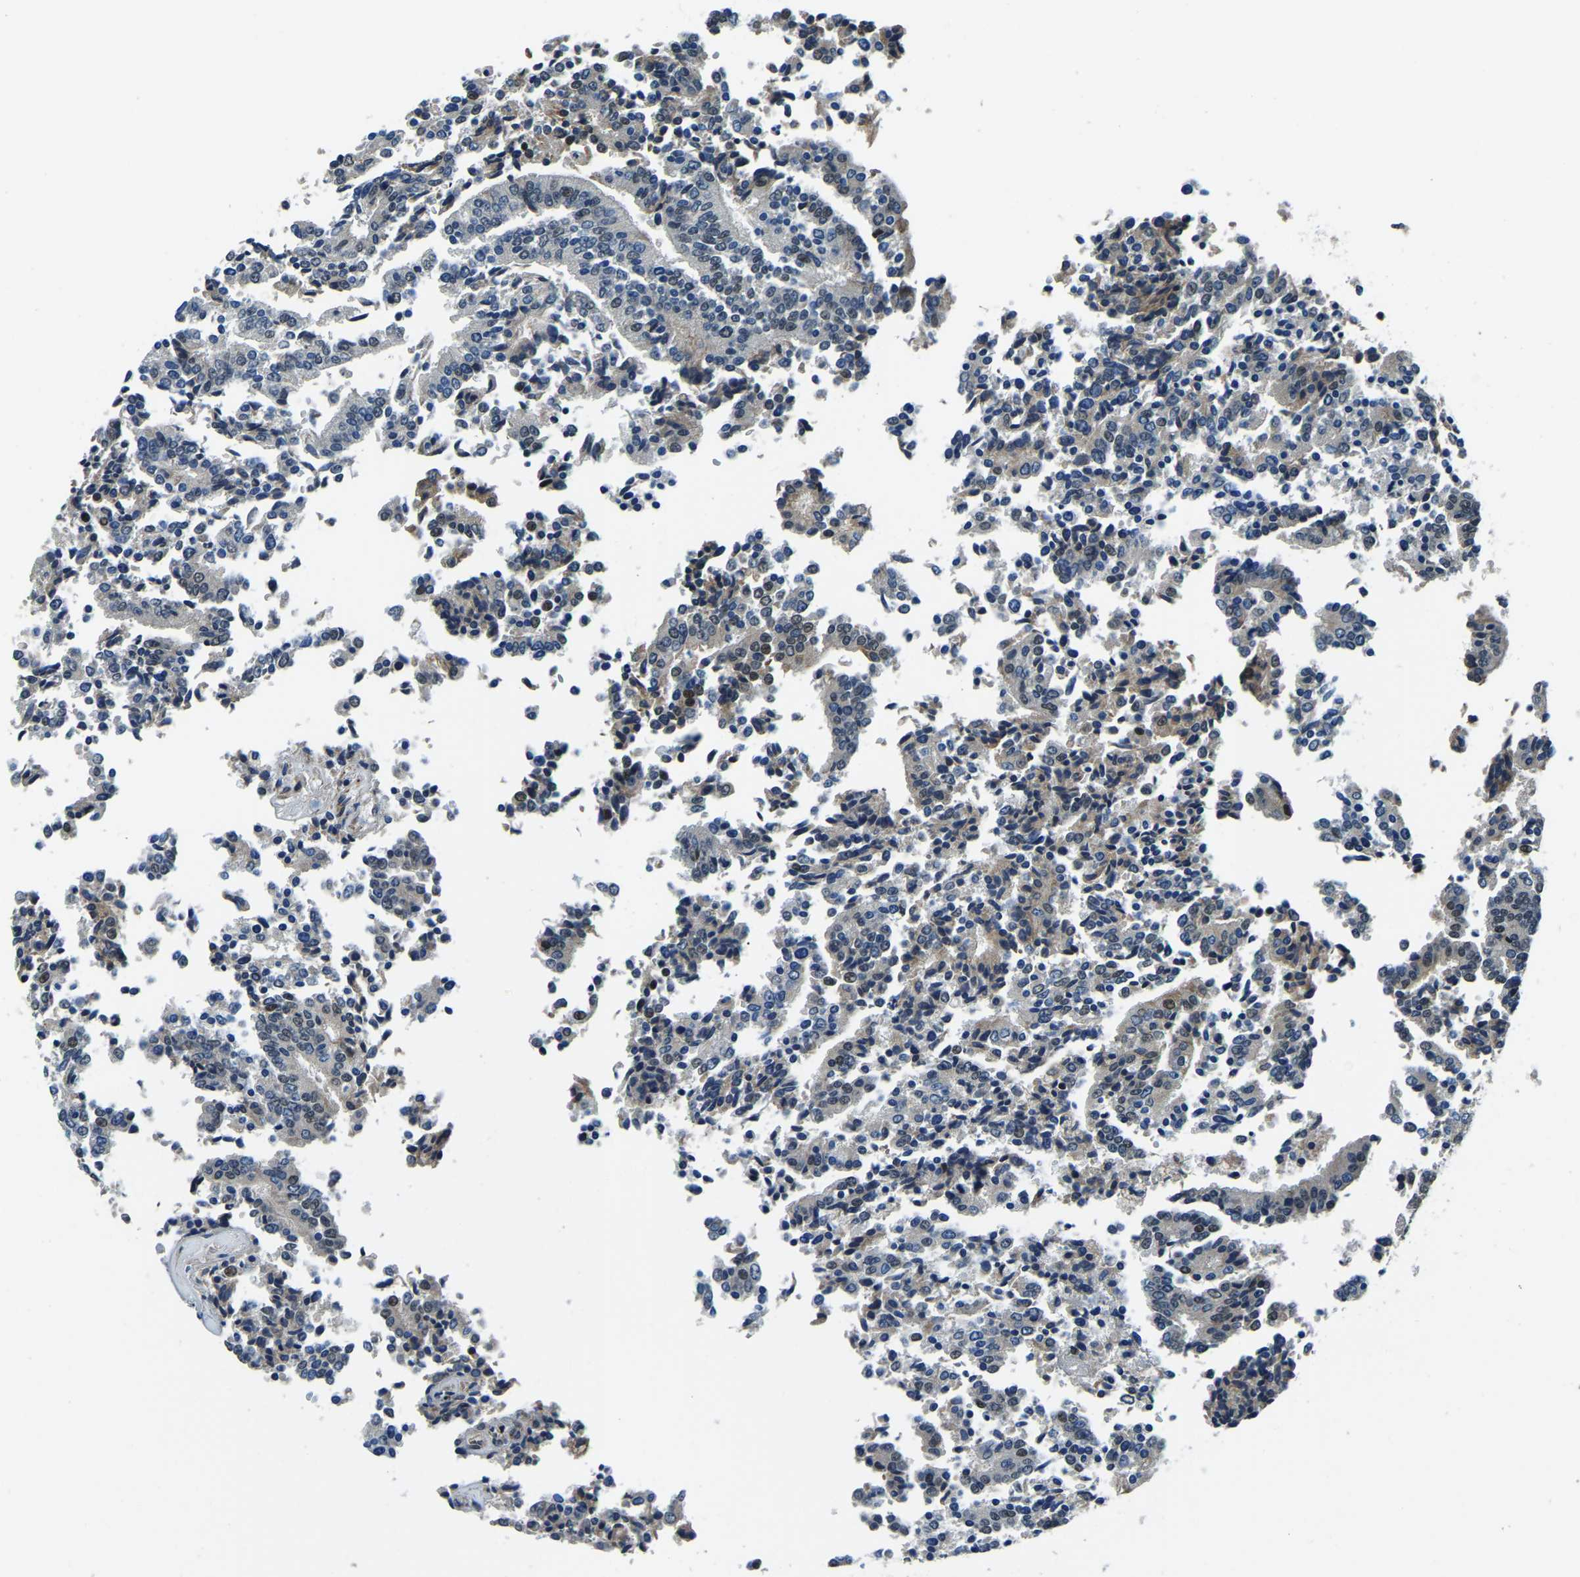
{"staining": {"intensity": "moderate", "quantity": "<25%", "location": "nuclear"}, "tissue": "prostate cancer", "cell_type": "Tumor cells", "image_type": "cancer", "snomed": [{"axis": "morphology", "description": "Normal tissue, NOS"}, {"axis": "morphology", "description": "Adenocarcinoma, High grade"}, {"axis": "topography", "description": "Prostate"}, {"axis": "topography", "description": "Seminal veicle"}], "caption": "A histopathology image of adenocarcinoma (high-grade) (prostate) stained for a protein exhibits moderate nuclear brown staining in tumor cells.", "gene": "ING2", "patient": {"sex": "male", "age": 55}}